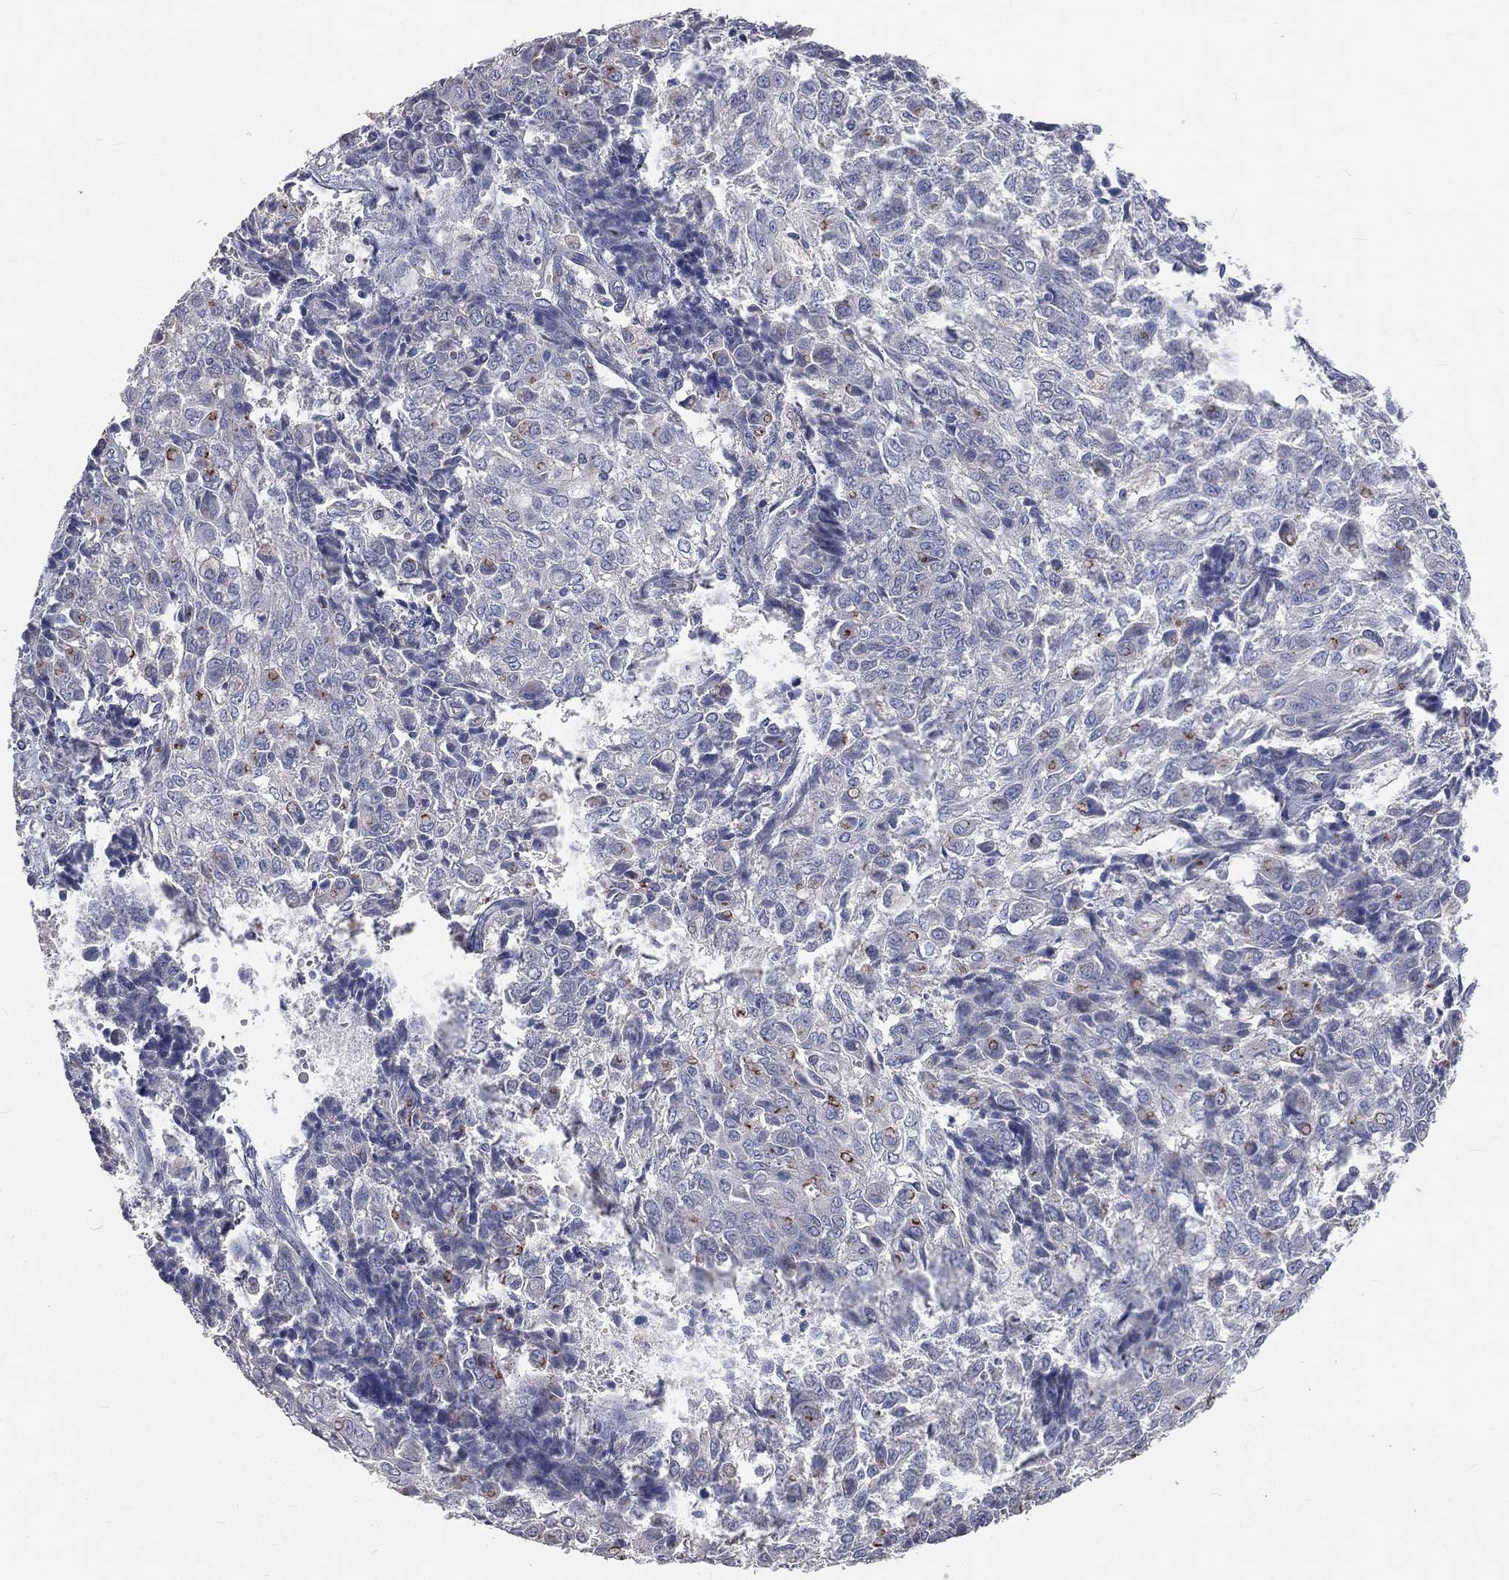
{"staining": {"intensity": "negative", "quantity": "none", "location": "none"}, "tissue": "ovarian cancer", "cell_type": "Tumor cells", "image_type": "cancer", "snomed": [{"axis": "morphology", "description": "Carcinoma, endometroid"}, {"axis": "topography", "description": "Ovary"}], "caption": "This is an immunohistochemistry image of human ovarian endometroid carcinoma. There is no staining in tumor cells.", "gene": "CROCC", "patient": {"sex": "female", "age": 42}}